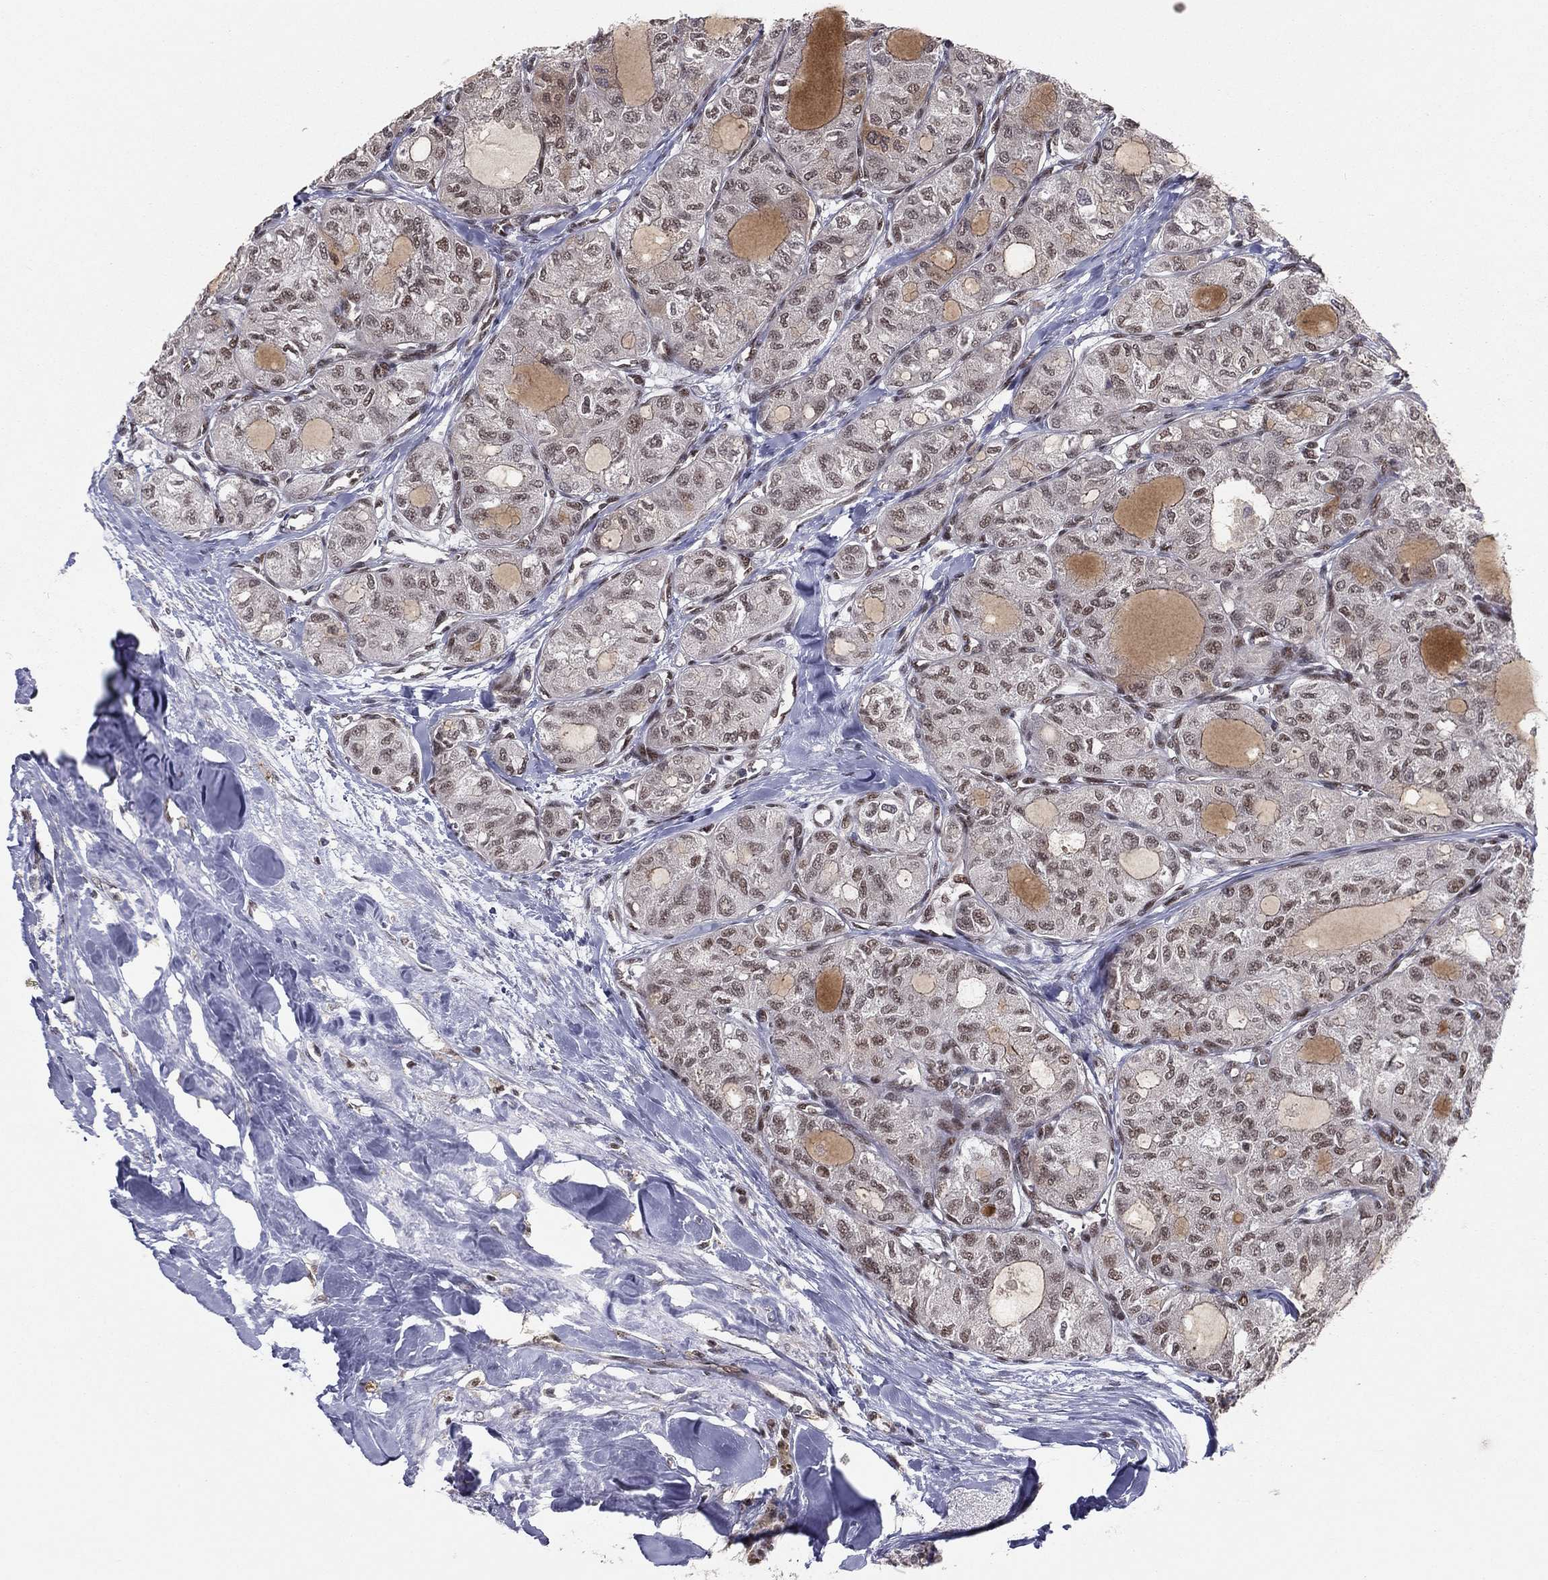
{"staining": {"intensity": "weak", "quantity": "25%-75%", "location": "nuclear"}, "tissue": "thyroid cancer", "cell_type": "Tumor cells", "image_type": "cancer", "snomed": [{"axis": "morphology", "description": "Follicular adenoma carcinoma, NOS"}, {"axis": "topography", "description": "Thyroid gland"}], "caption": "A low amount of weak nuclear expression is appreciated in approximately 25%-75% of tumor cells in thyroid follicular adenoma carcinoma tissue. (DAB (3,3'-diaminobenzidine) = brown stain, brightfield microscopy at high magnification).", "gene": "GPALPP1", "patient": {"sex": "male", "age": 75}}